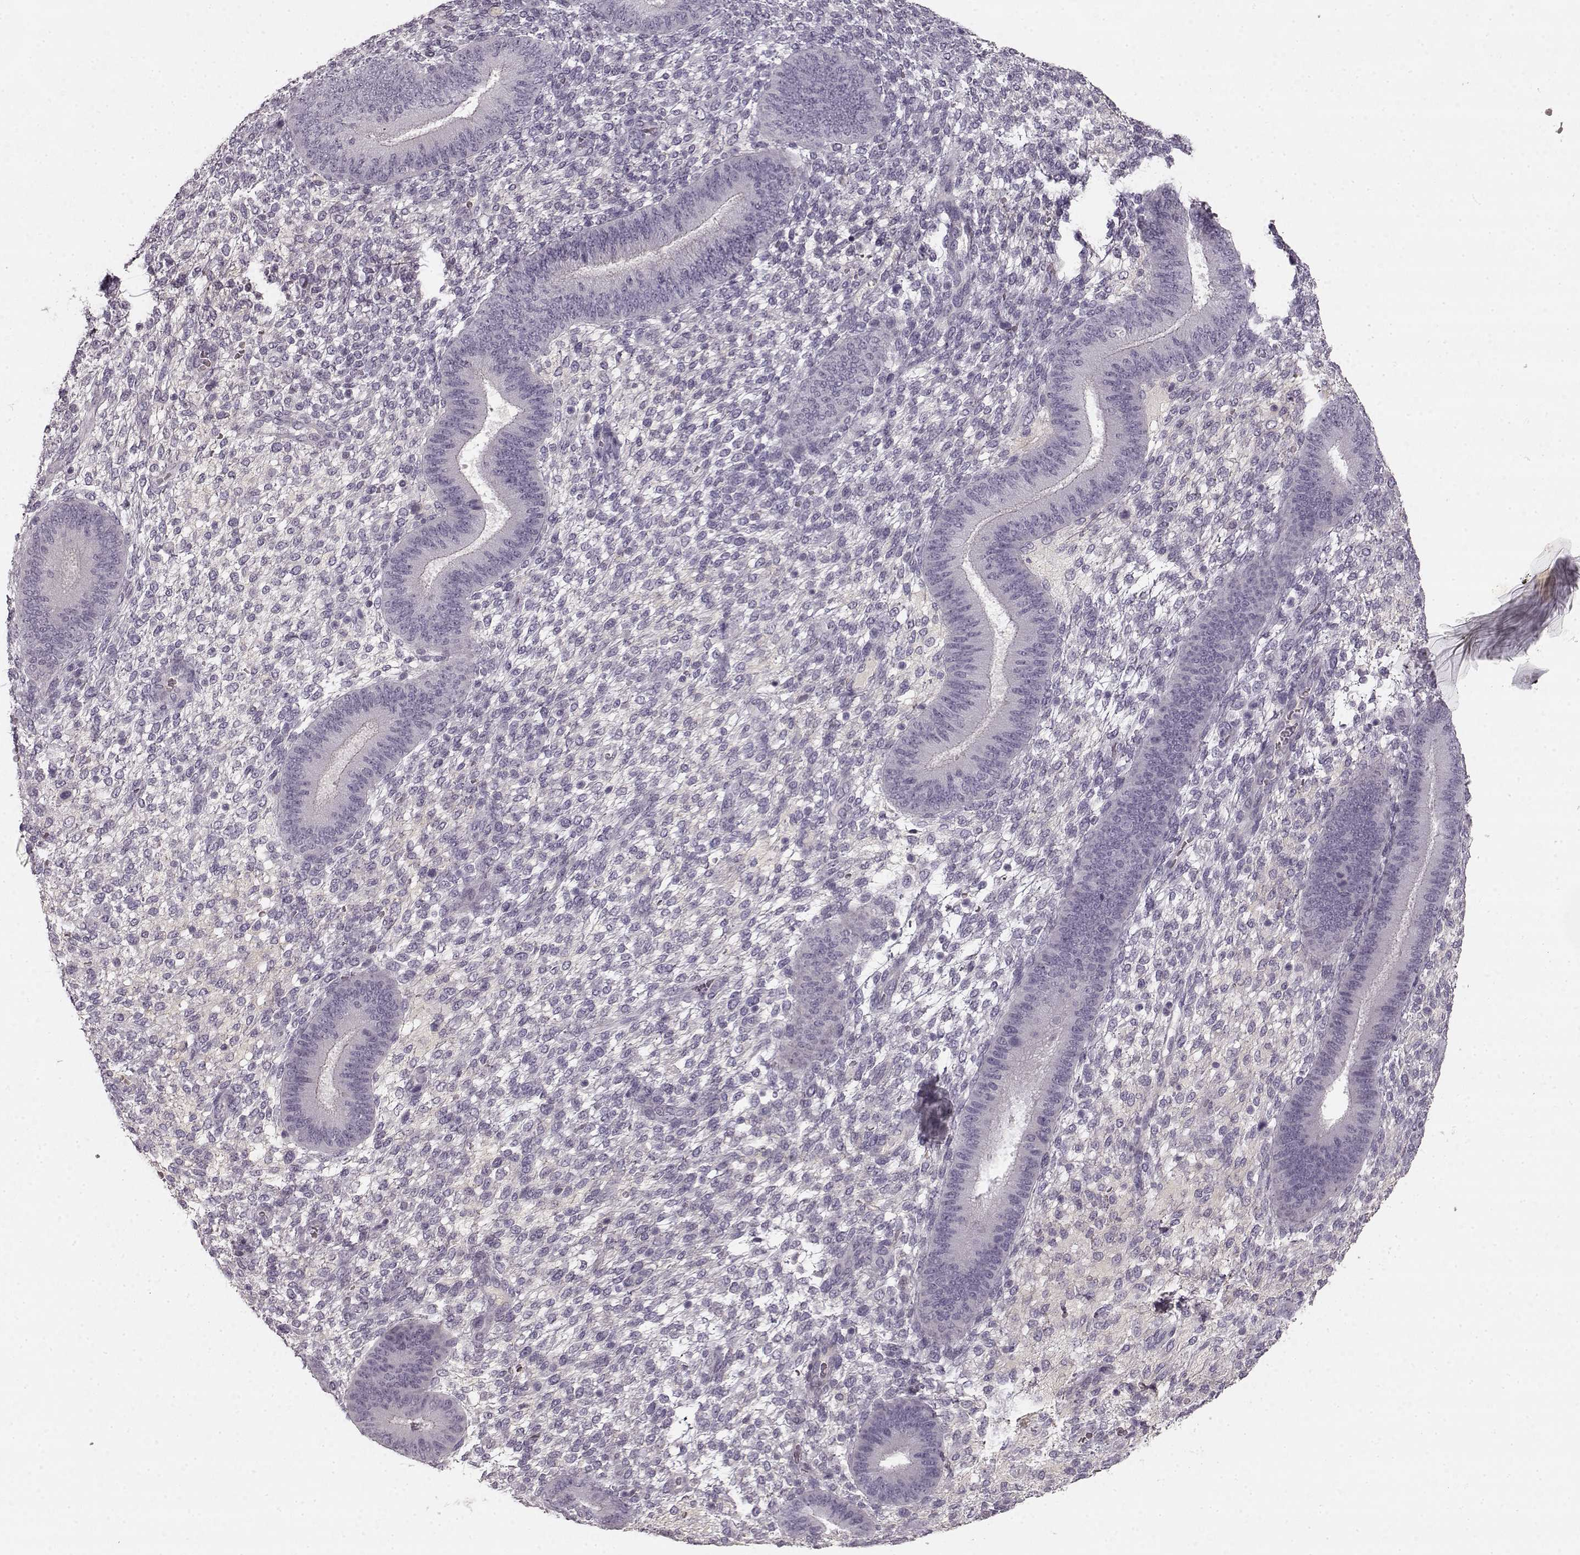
{"staining": {"intensity": "negative", "quantity": "none", "location": "none"}, "tissue": "endometrium", "cell_type": "Cells in endometrial stroma", "image_type": "normal", "snomed": [{"axis": "morphology", "description": "Normal tissue, NOS"}, {"axis": "topography", "description": "Endometrium"}], "caption": "IHC of normal human endometrium displays no positivity in cells in endometrial stroma.", "gene": "KIAA0319", "patient": {"sex": "female", "age": 39}}